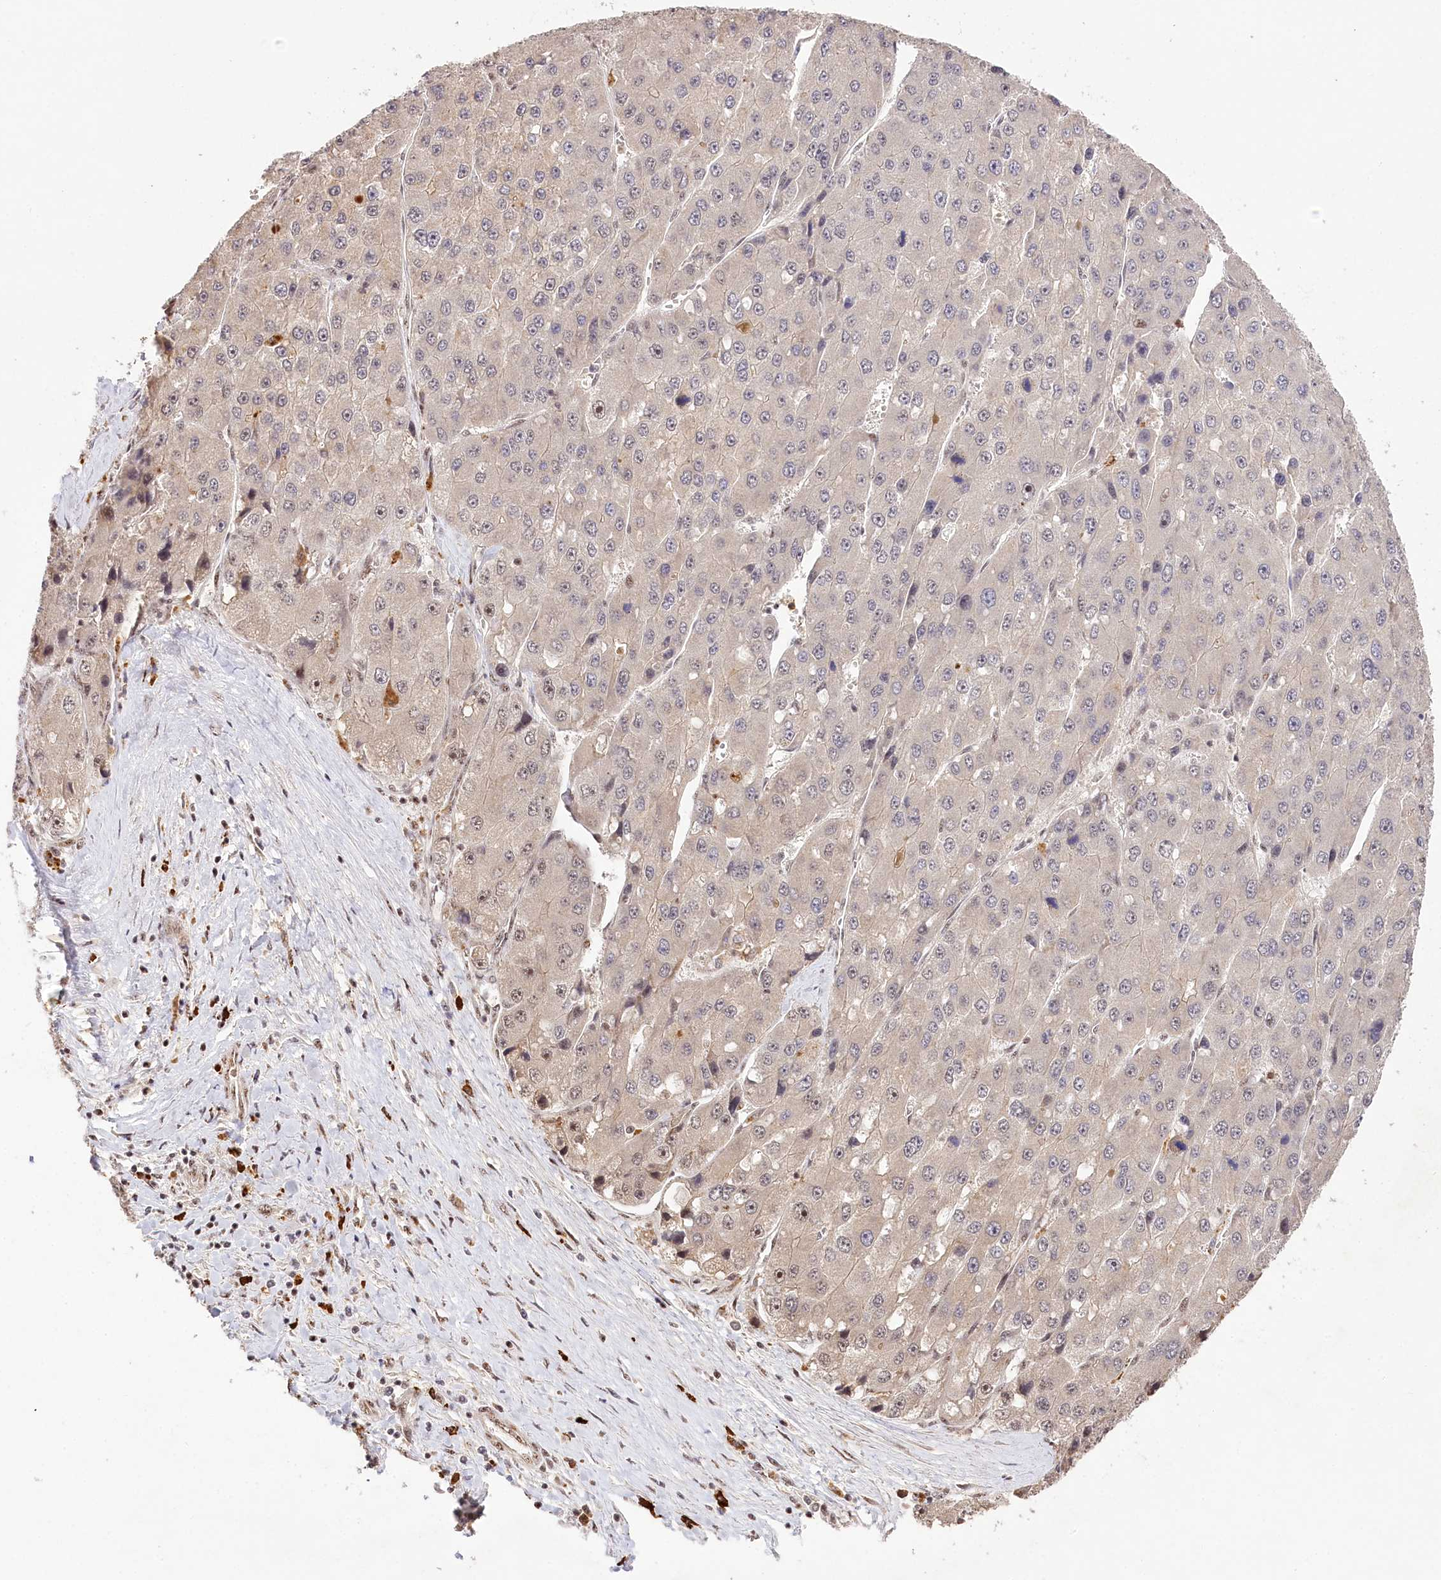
{"staining": {"intensity": "weak", "quantity": "<25%", "location": "nuclear"}, "tissue": "liver cancer", "cell_type": "Tumor cells", "image_type": "cancer", "snomed": [{"axis": "morphology", "description": "Carcinoma, Hepatocellular, NOS"}, {"axis": "topography", "description": "Liver"}], "caption": "IHC of hepatocellular carcinoma (liver) reveals no staining in tumor cells.", "gene": "PYROXD1", "patient": {"sex": "female", "age": 73}}